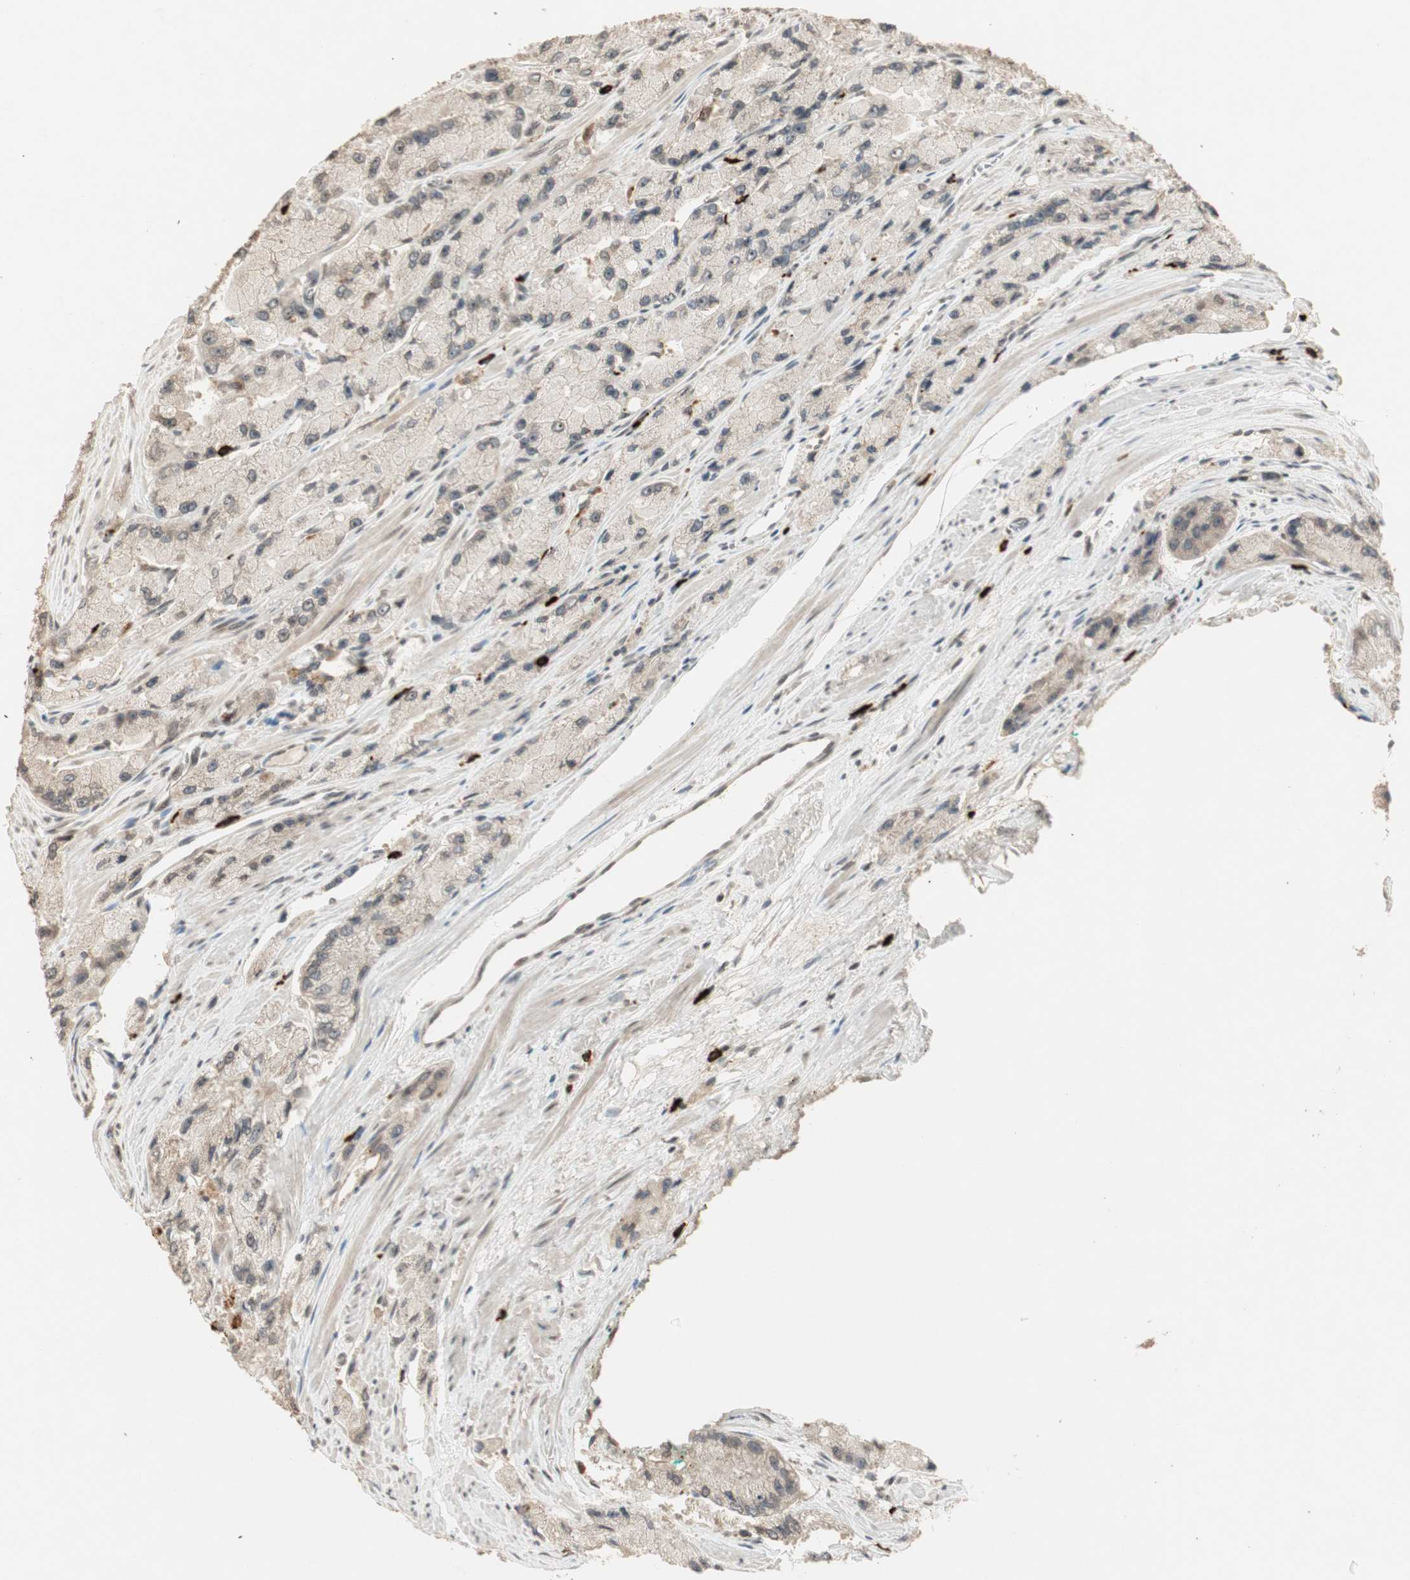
{"staining": {"intensity": "weak", "quantity": "25%-75%", "location": "cytoplasmic/membranous"}, "tissue": "prostate cancer", "cell_type": "Tumor cells", "image_type": "cancer", "snomed": [{"axis": "morphology", "description": "Adenocarcinoma, High grade"}, {"axis": "topography", "description": "Prostate"}], "caption": "About 25%-75% of tumor cells in prostate cancer show weak cytoplasmic/membranous protein positivity as visualized by brown immunohistochemical staining.", "gene": "ETV4", "patient": {"sex": "male", "age": 58}}